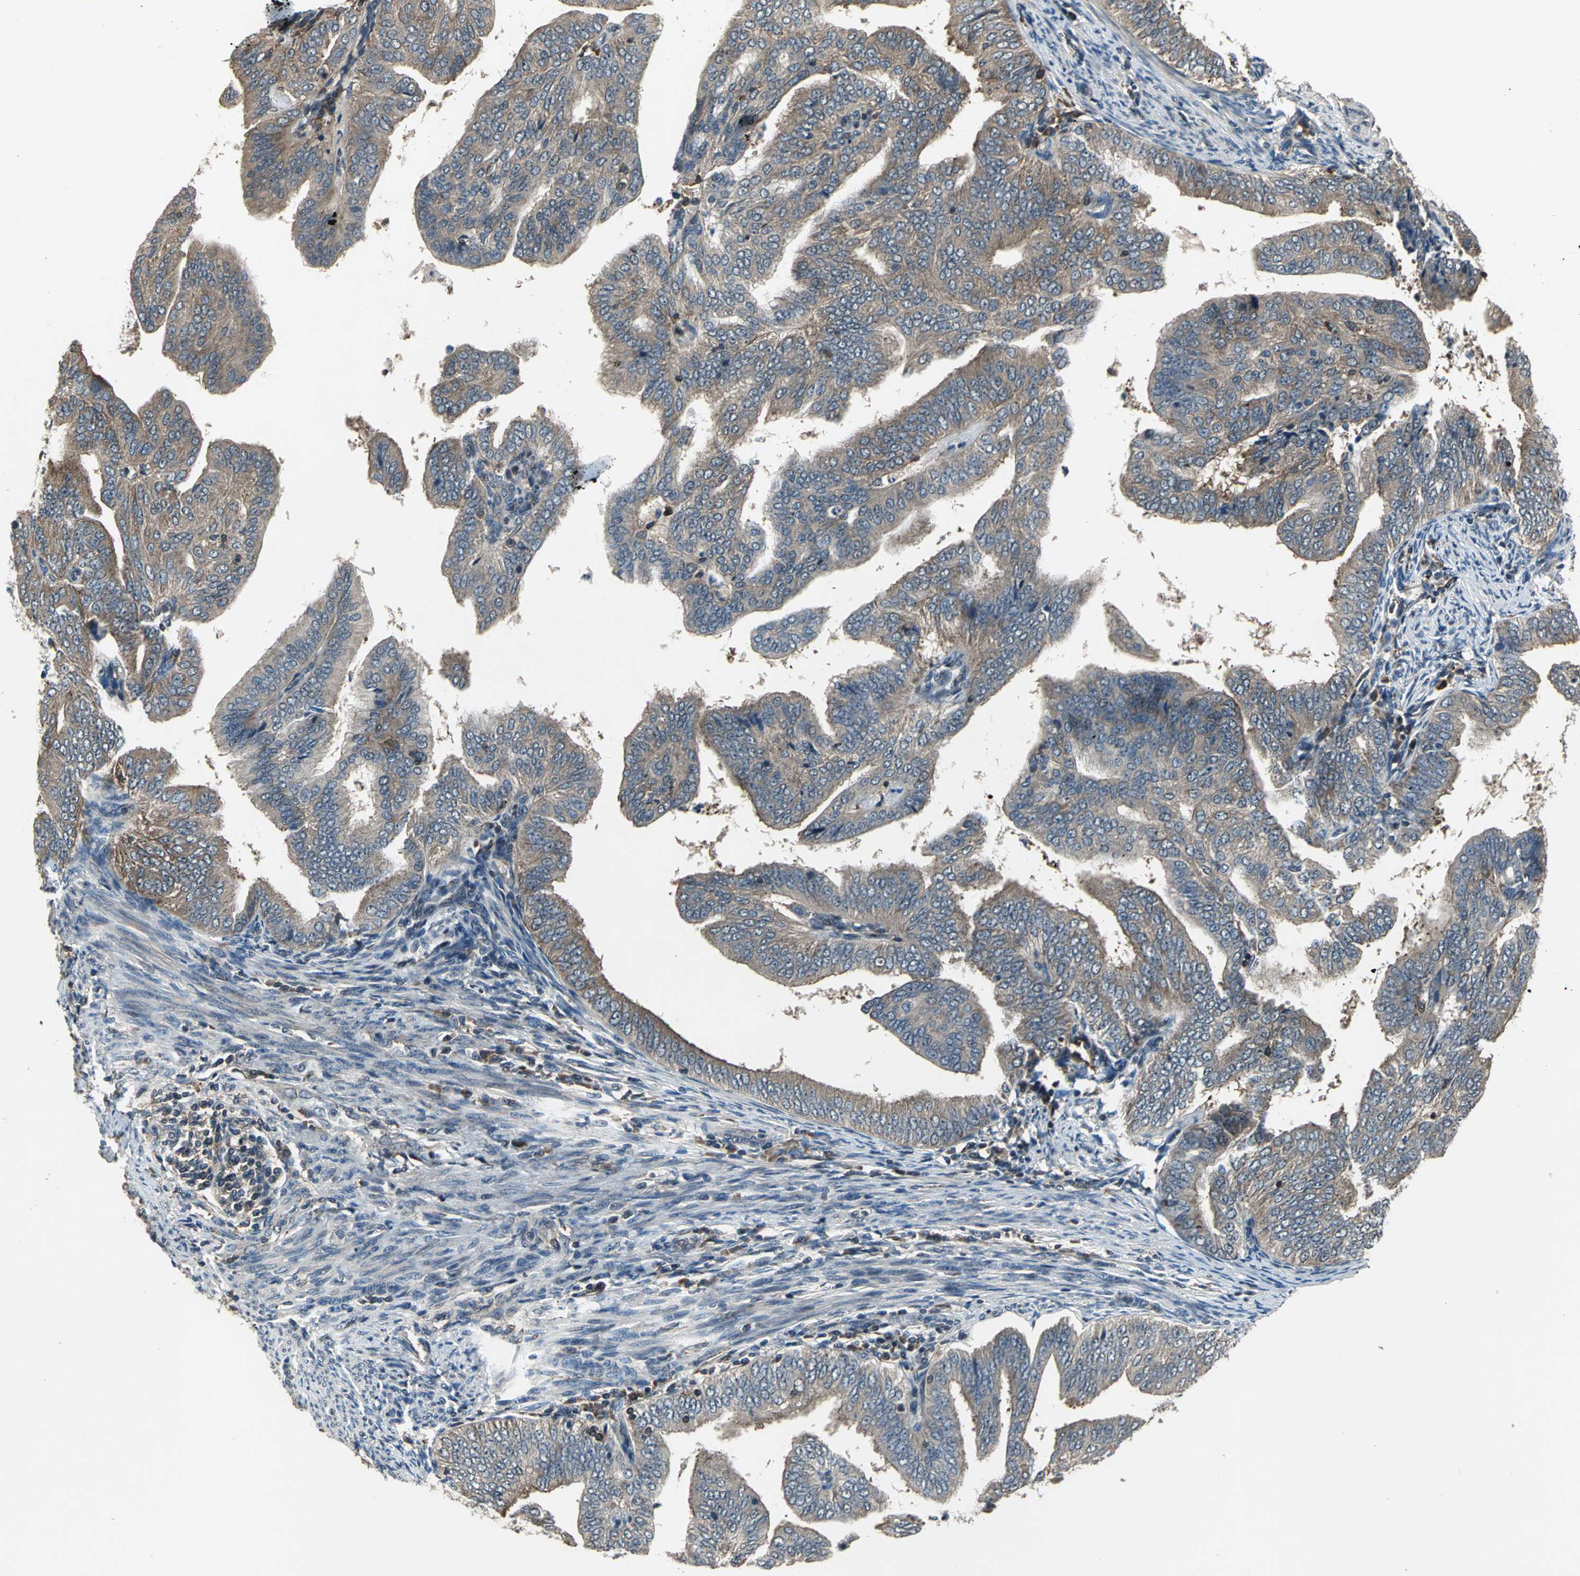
{"staining": {"intensity": "moderate", "quantity": ">75%", "location": "cytoplasmic/membranous"}, "tissue": "endometrial cancer", "cell_type": "Tumor cells", "image_type": "cancer", "snomed": [{"axis": "morphology", "description": "Adenocarcinoma, NOS"}, {"axis": "topography", "description": "Endometrium"}], "caption": "This is a micrograph of immunohistochemistry staining of adenocarcinoma (endometrial), which shows moderate staining in the cytoplasmic/membranous of tumor cells.", "gene": "EIF2B2", "patient": {"sex": "female", "age": 58}}